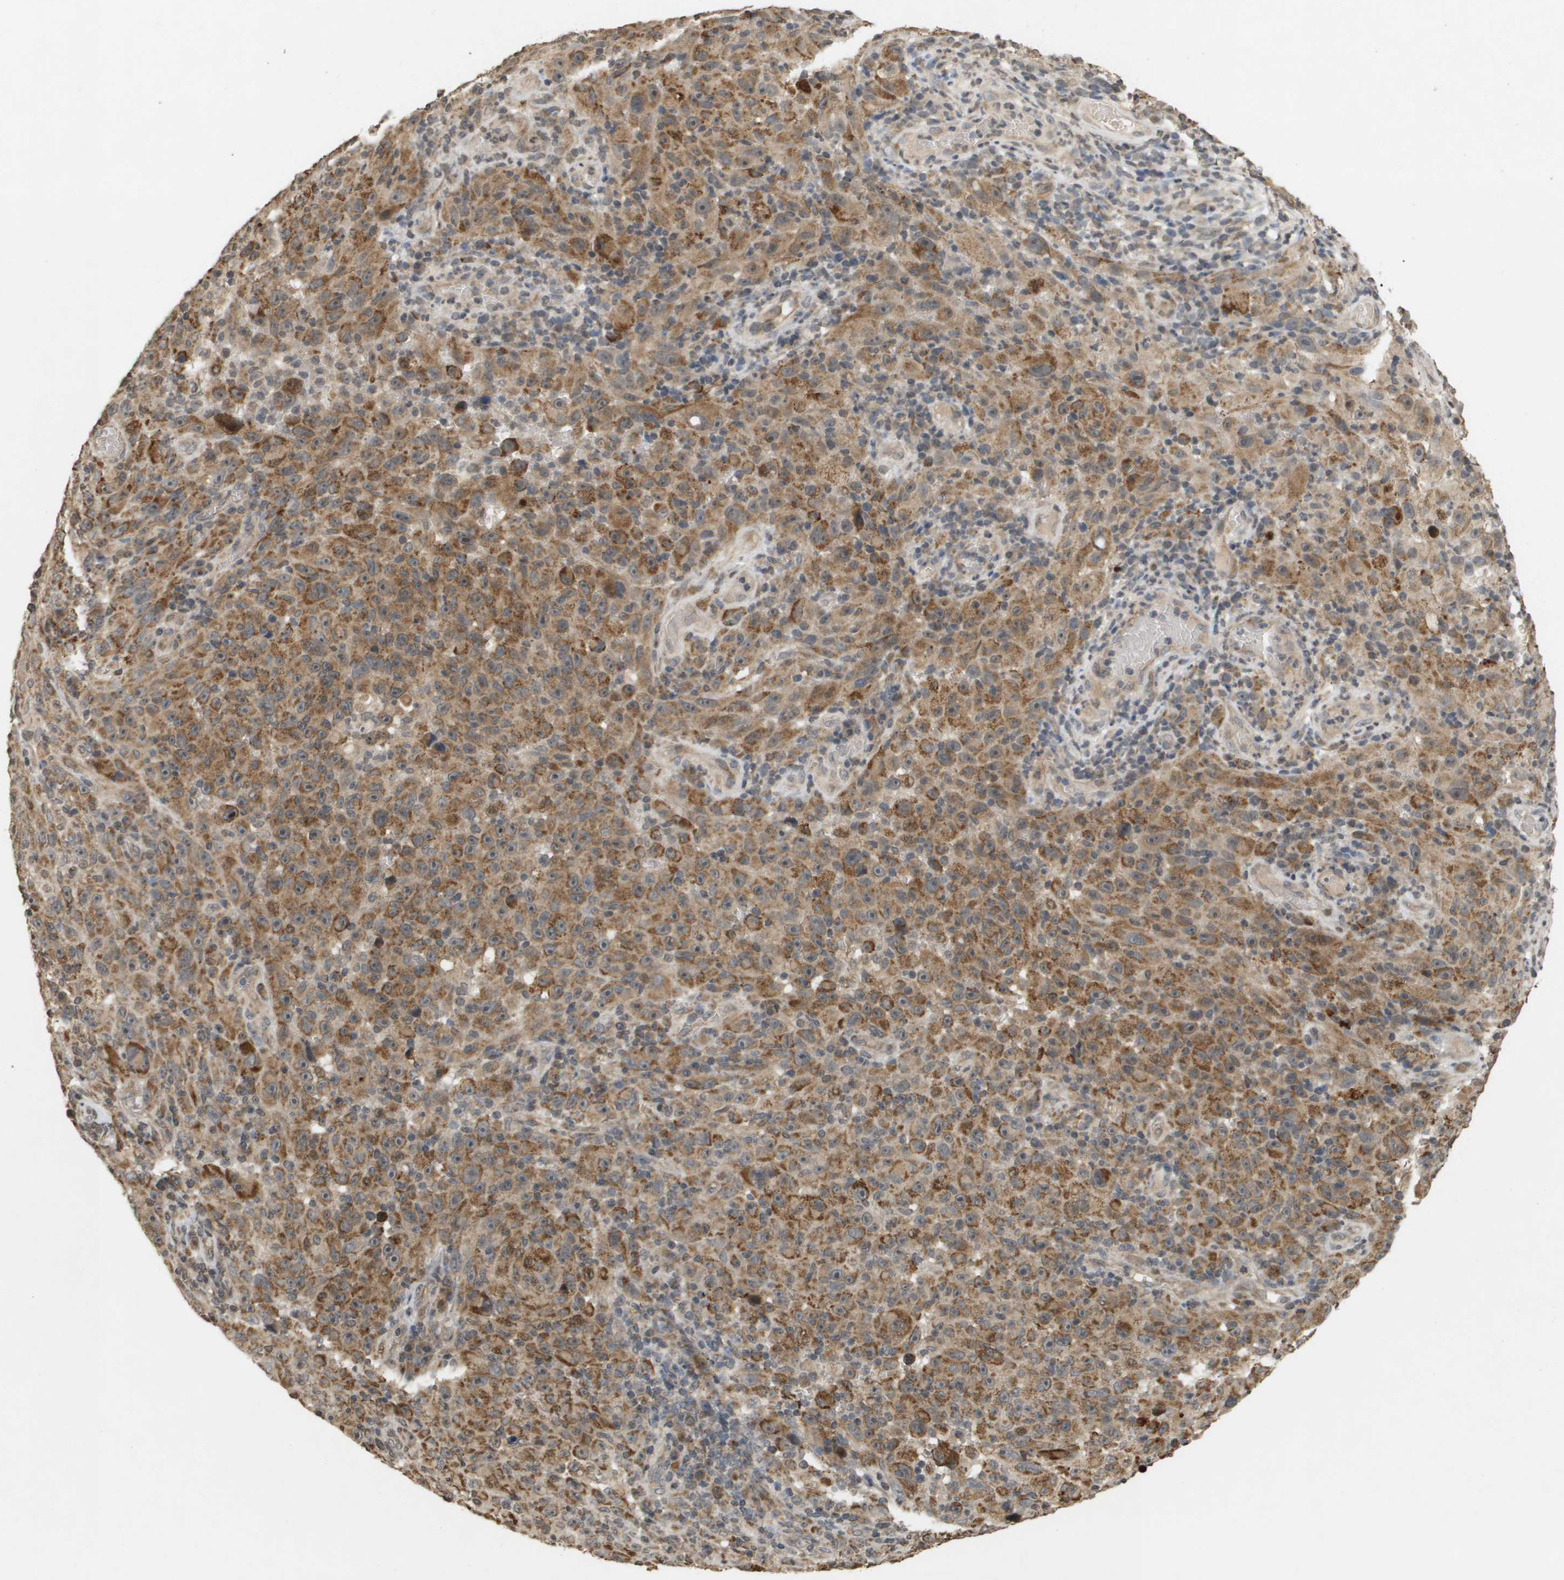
{"staining": {"intensity": "moderate", "quantity": ">75%", "location": "cytoplasmic/membranous"}, "tissue": "melanoma", "cell_type": "Tumor cells", "image_type": "cancer", "snomed": [{"axis": "morphology", "description": "Malignant melanoma, NOS"}, {"axis": "topography", "description": "Skin"}], "caption": "Malignant melanoma was stained to show a protein in brown. There is medium levels of moderate cytoplasmic/membranous positivity in about >75% of tumor cells.", "gene": "RAB21", "patient": {"sex": "female", "age": 82}}